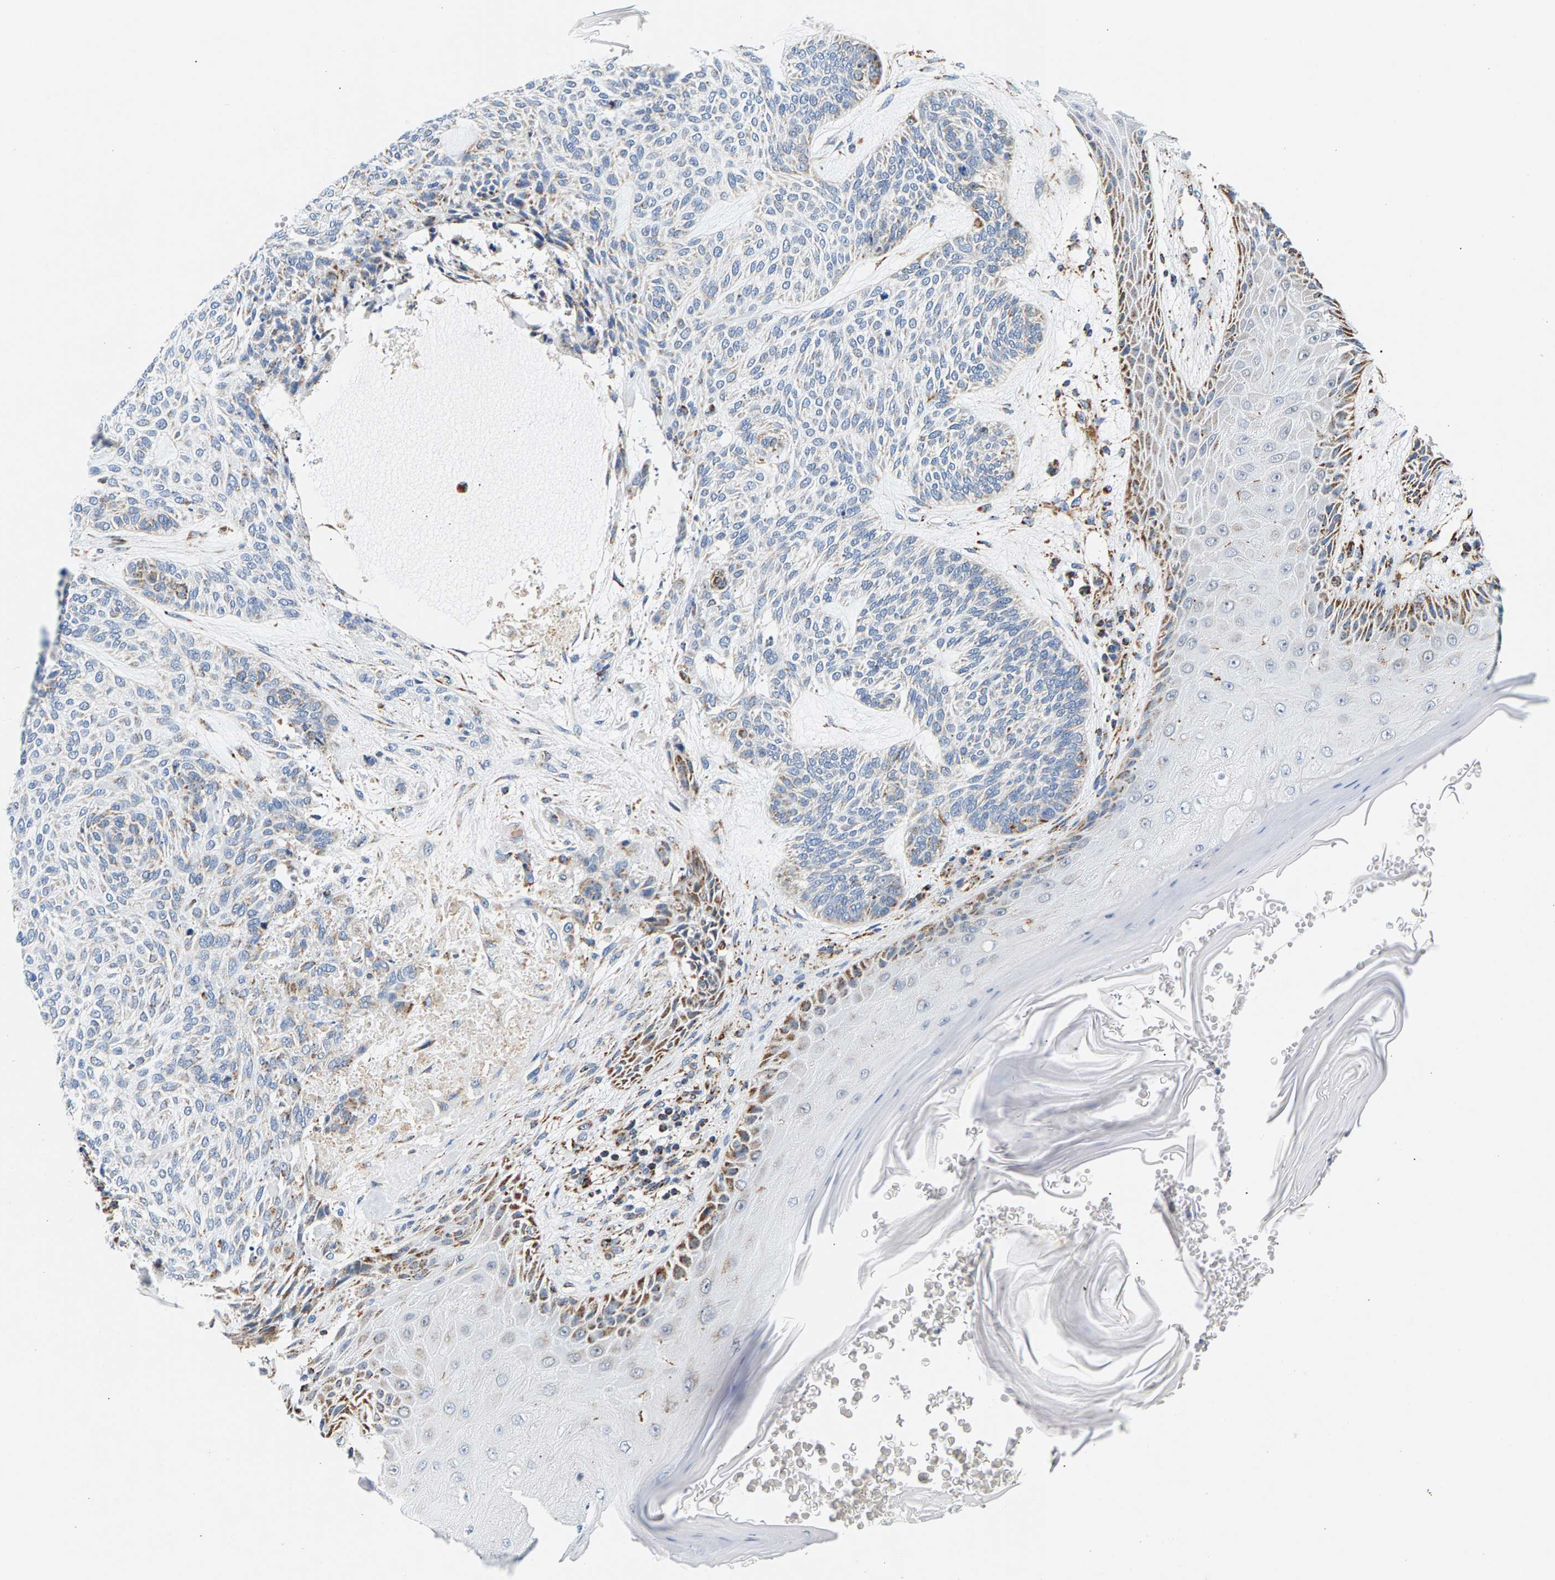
{"staining": {"intensity": "moderate", "quantity": "<25%", "location": "cytoplasmic/membranous"}, "tissue": "skin cancer", "cell_type": "Tumor cells", "image_type": "cancer", "snomed": [{"axis": "morphology", "description": "Basal cell carcinoma"}, {"axis": "topography", "description": "Skin"}], "caption": "Immunohistochemistry micrograph of basal cell carcinoma (skin) stained for a protein (brown), which exhibits low levels of moderate cytoplasmic/membranous staining in about <25% of tumor cells.", "gene": "PDE1A", "patient": {"sex": "male", "age": 55}}